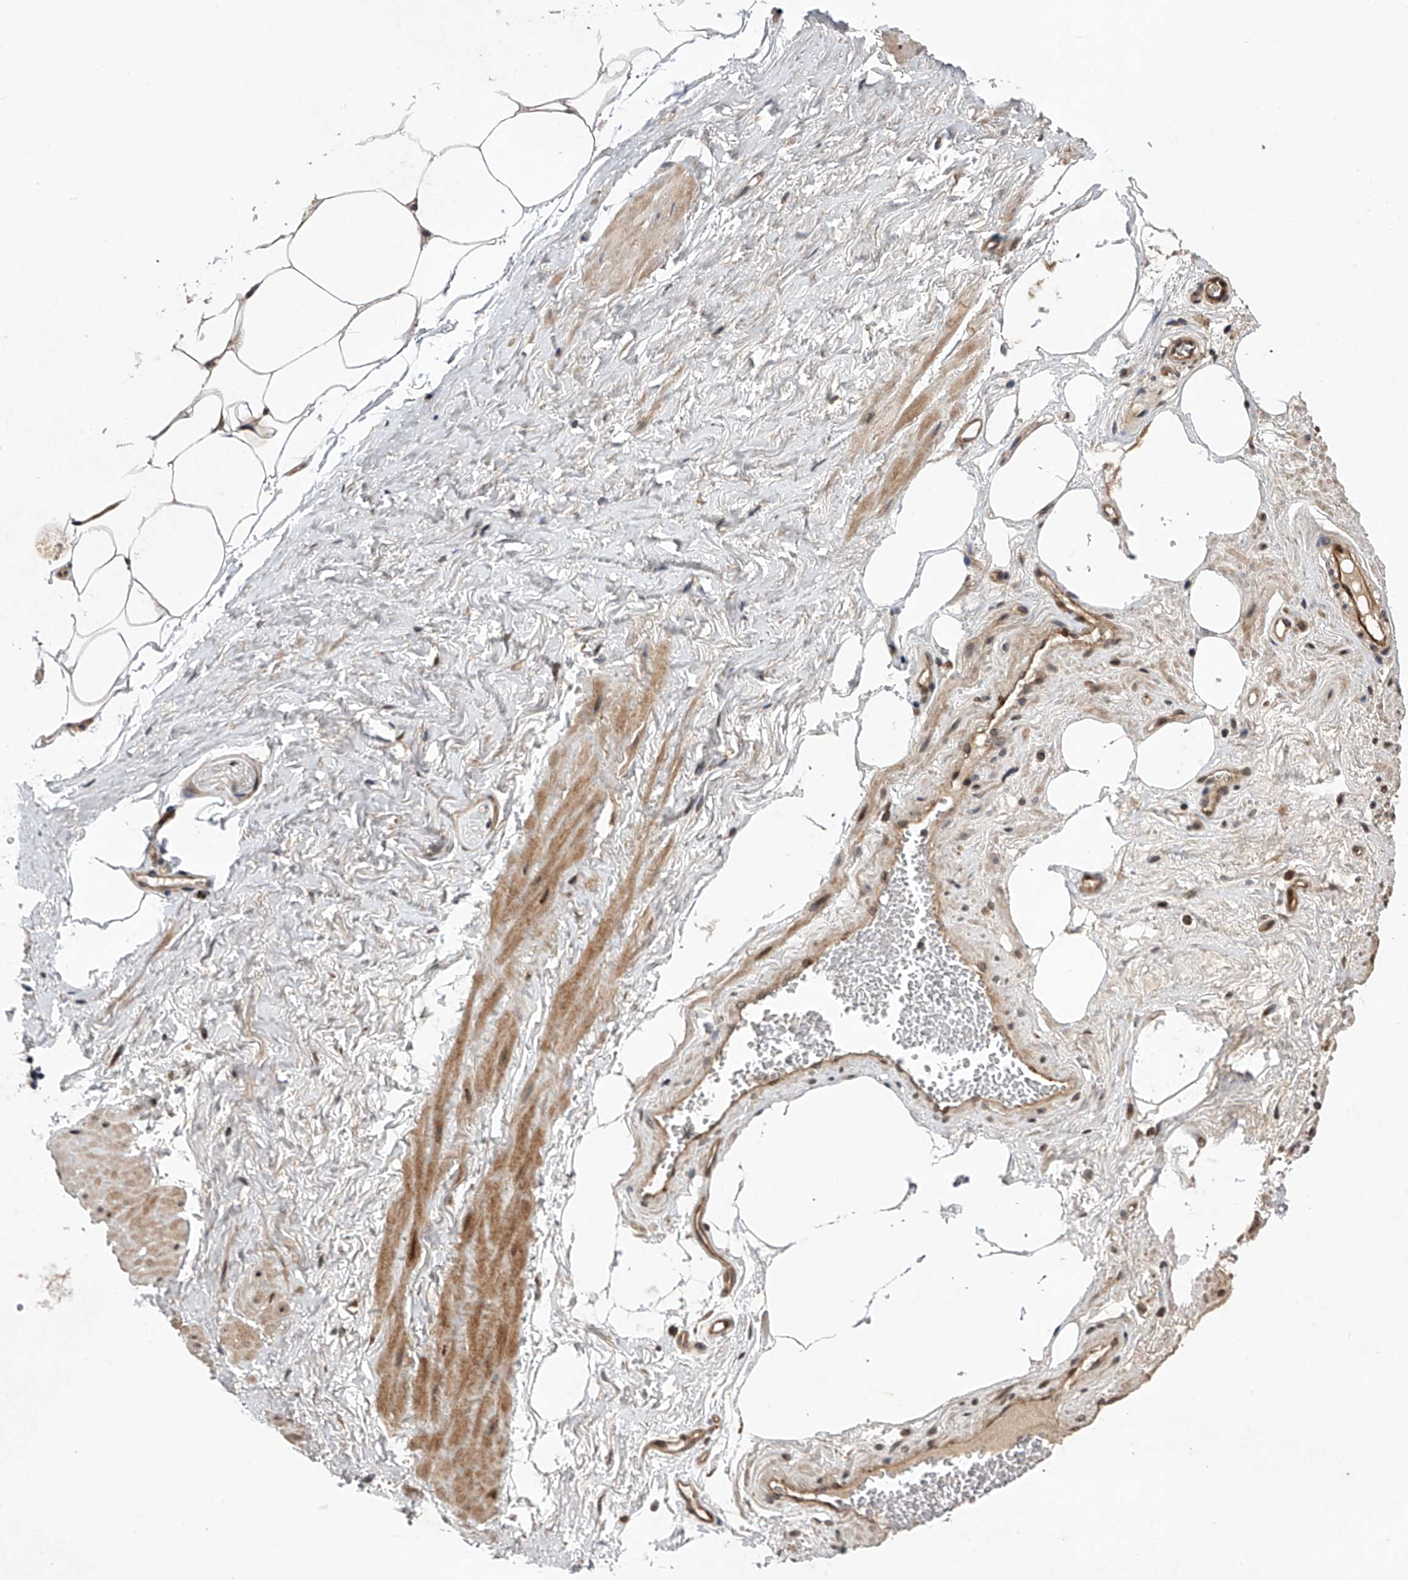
{"staining": {"intensity": "negative", "quantity": "none", "location": "none"}, "tissue": "adipose tissue", "cell_type": "Adipocytes", "image_type": "normal", "snomed": [{"axis": "morphology", "description": "Normal tissue, NOS"}, {"axis": "morphology", "description": "Adenocarcinoma, Low grade"}, {"axis": "topography", "description": "Prostate"}, {"axis": "topography", "description": "Peripheral nerve tissue"}], "caption": "Immunohistochemical staining of unremarkable human adipose tissue demonstrates no significant expression in adipocytes.", "gene": "MAP3K11", "patient": {"sex": "male", "age": 63}}